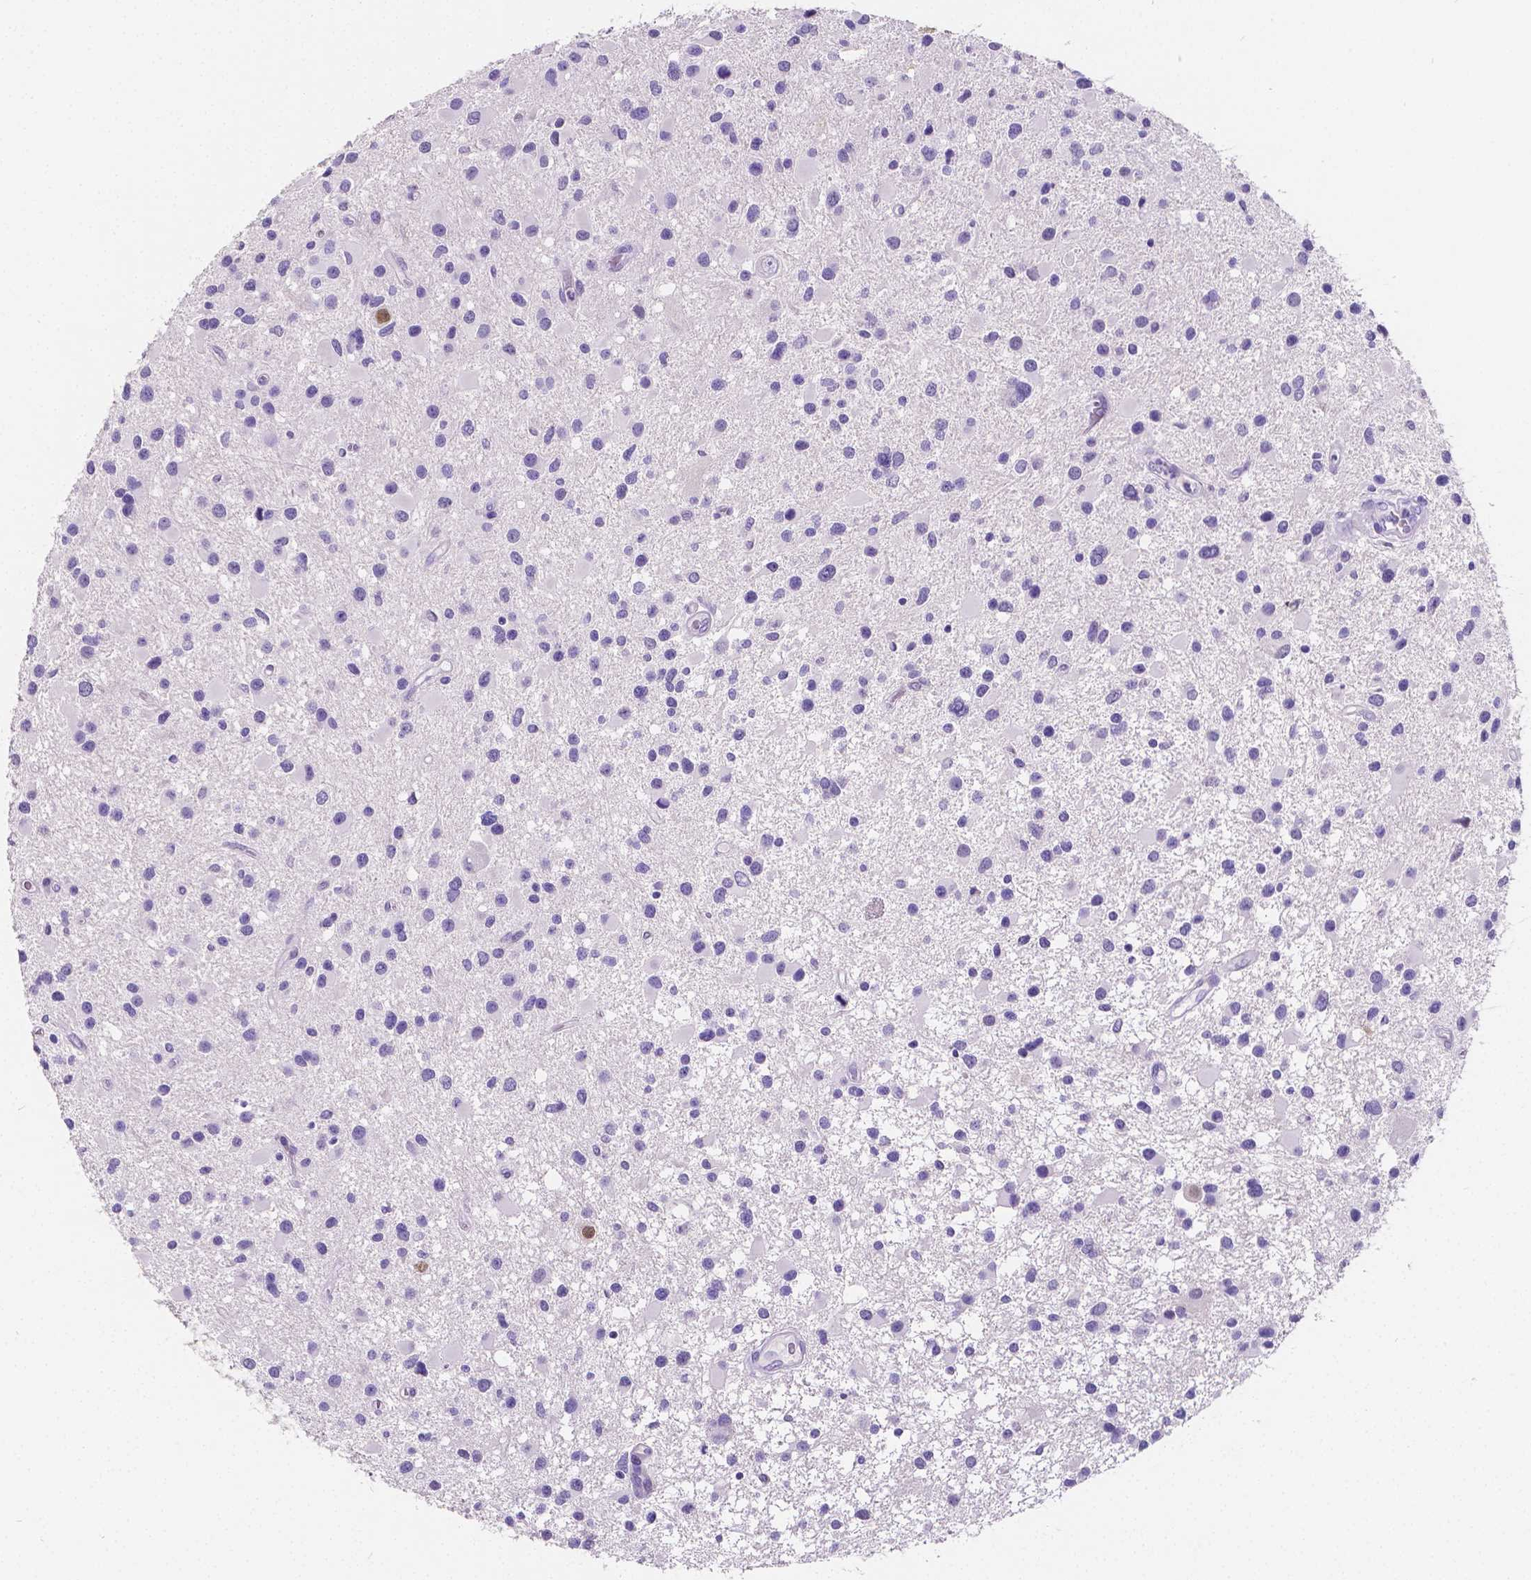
{"staining": {"intensity": "negative", "quantity": "none", "location": "none"}, "tissue": "glioma", "cell_type": "Tumor cells", "image_type": "cancer", "snomed": [{"axis": "morphology", "description": "Glioma, malignant, Low grade"}, {"axis": "topography", "description": "Brain"}], "caption": "An immunohistochemistry (IHC) image of glioma is shown. There is no staining in tumor cells of glioma.", "gene": "SATB2", "patient": {"sex": "female", "age": 32}}